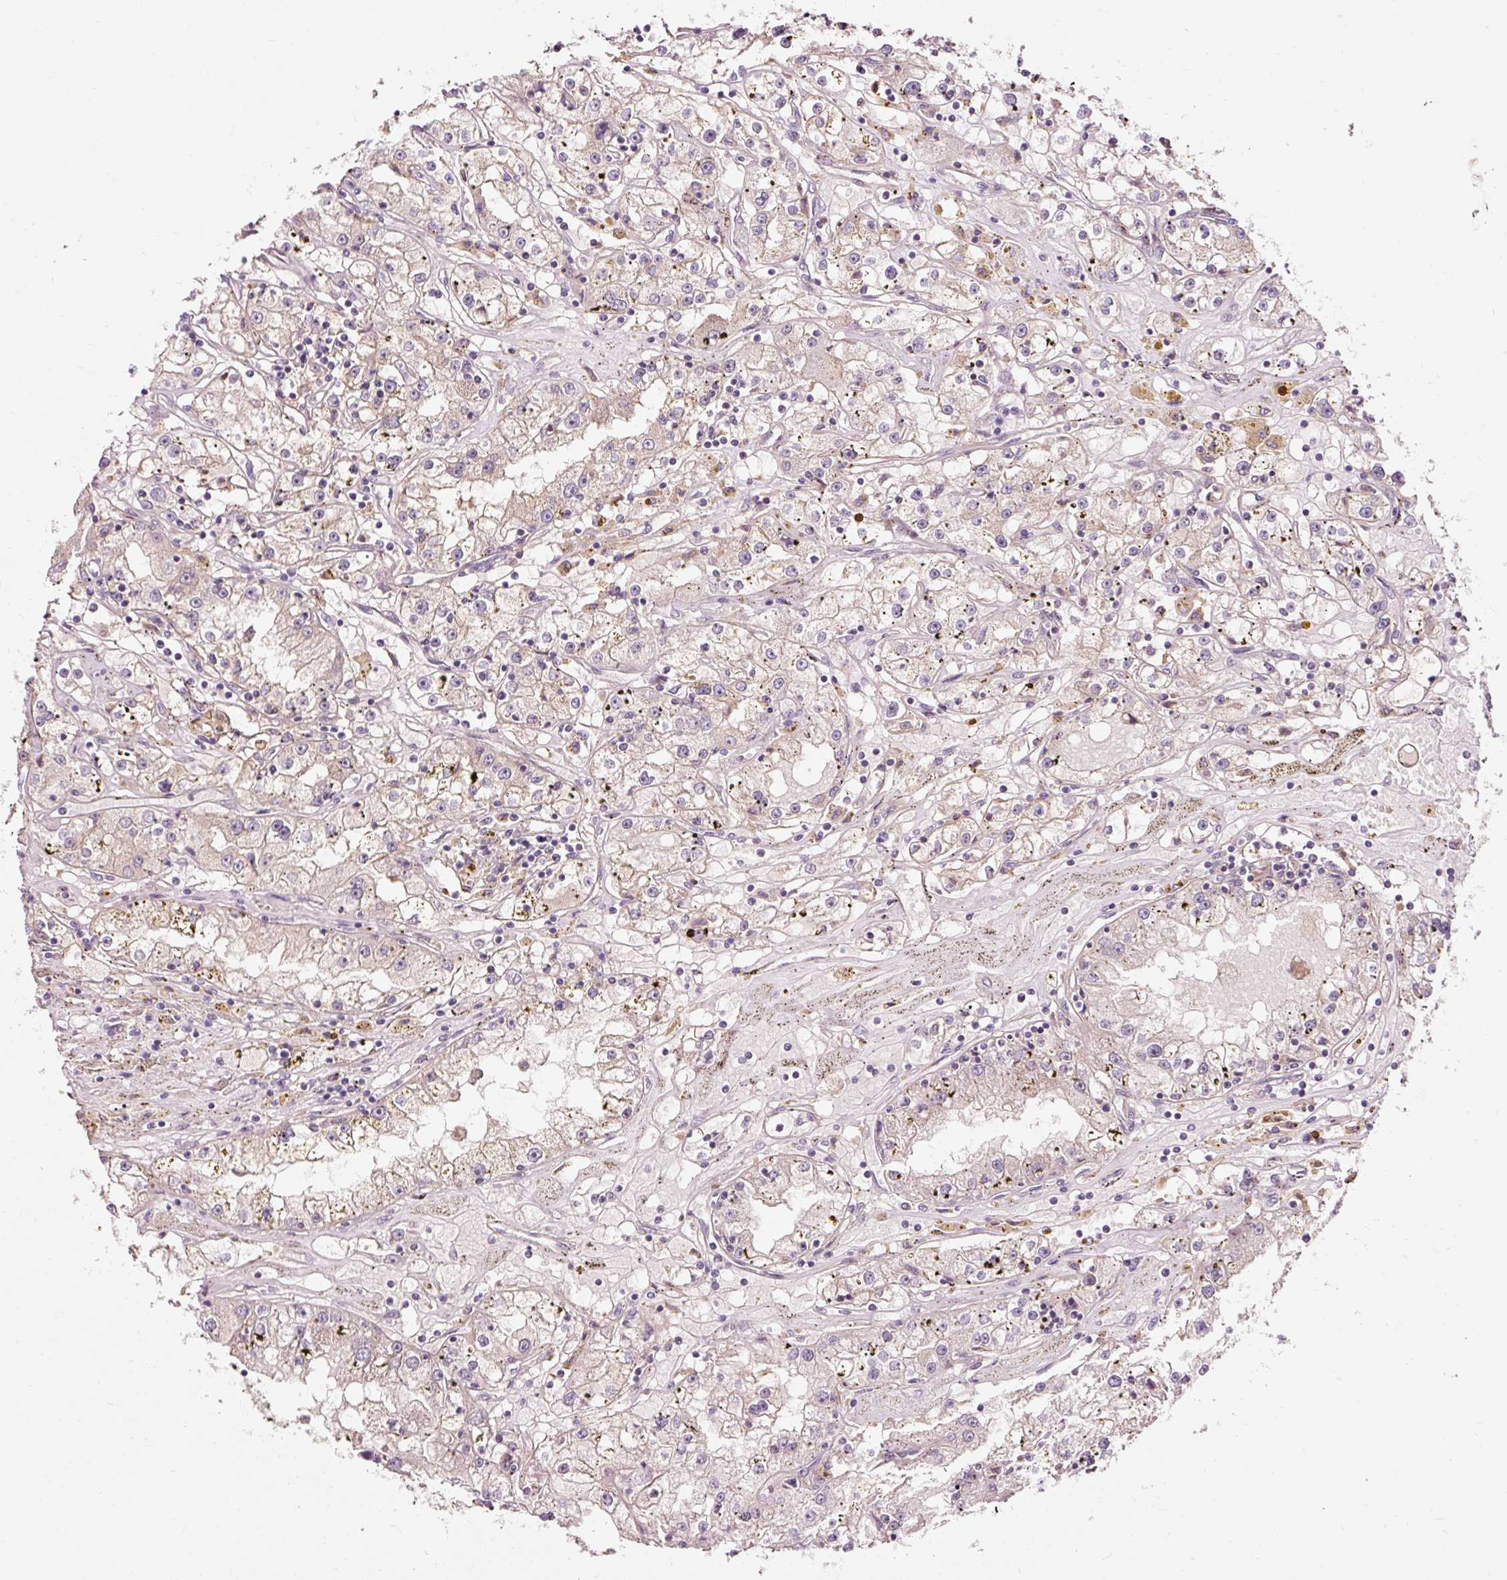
{"staining": {"intensity": "negative", "quantity": "none", "location": "none"}, "tissue": "renal cancer", "cell_type": "Tumor cells", "image_type": "cancer", "snomed": [{"axis": "morphology", "description": "Adenocarcinoma, NOS"}, {"axis": "topography", "description": "Kidney"}], "caption": "Renal cancer (adenocarcinoma) stained for a protein using immunohistochemistry (IHC) shows no staining tumor cells.", "gene": "NAPA", "patient": {"sex": "male", "age": 56}}